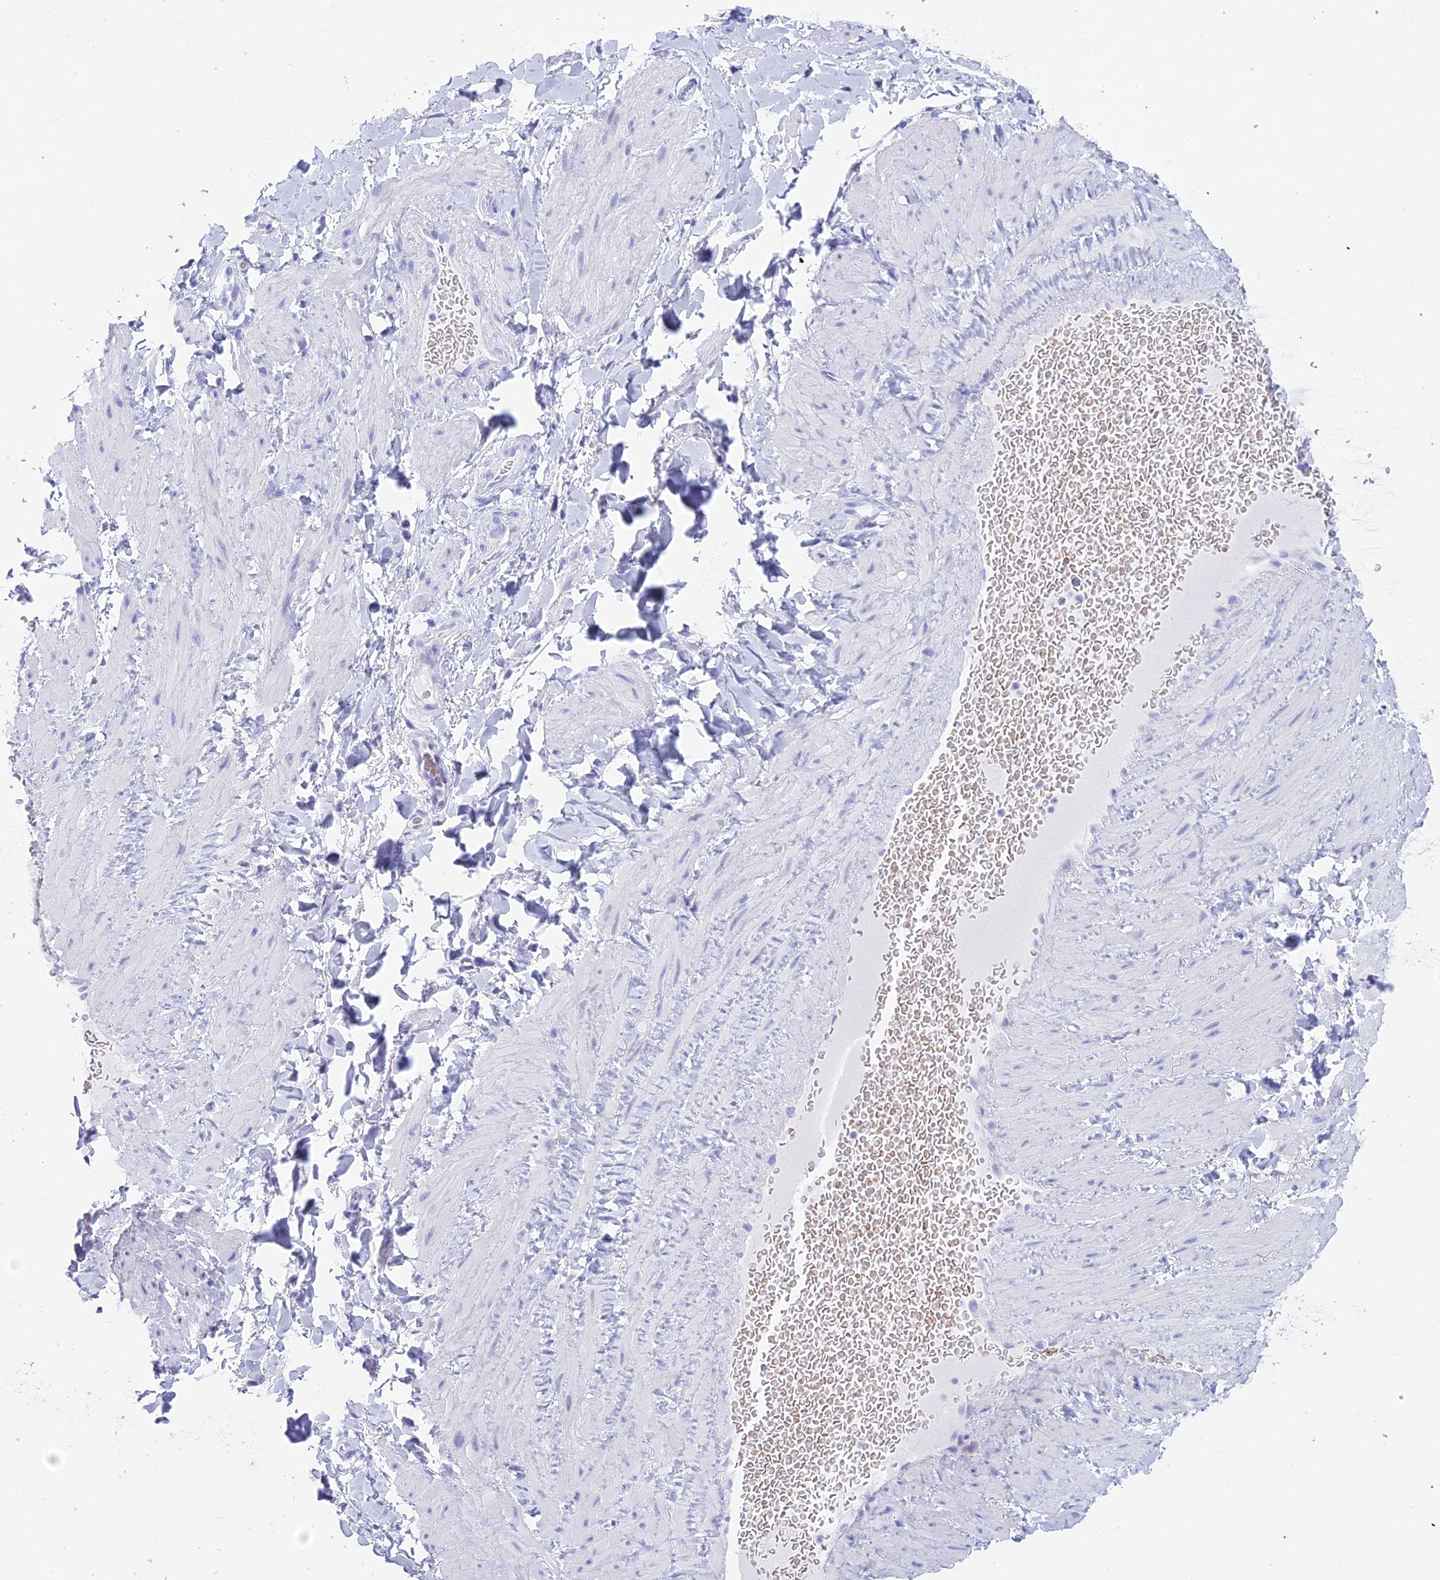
{"staining": {"intensity": "negative", "quantity": "none", "location": "none"}, "tissue": "adipose tissue", "cell_type": "Adipocytes", "image_type": "normal", "snomed": [{"axis": "morphology", "description": "Normal tissue, NOS"}, {"axis": "topography", "description": "Soft tissue"}, {"axis": "topography", "description": "Vascular tissue"}], "caption": "Immunohistochemistry (IHC) micrograph of normal human adipose tissue stained for a protein (brown), which reveals no staining in adipocytes. (Immunohistochemistry (IHC), brightfield microscopy, high magnification).", "gene": "RNPS1", "patient": {"sex": "male", "age": 54}}